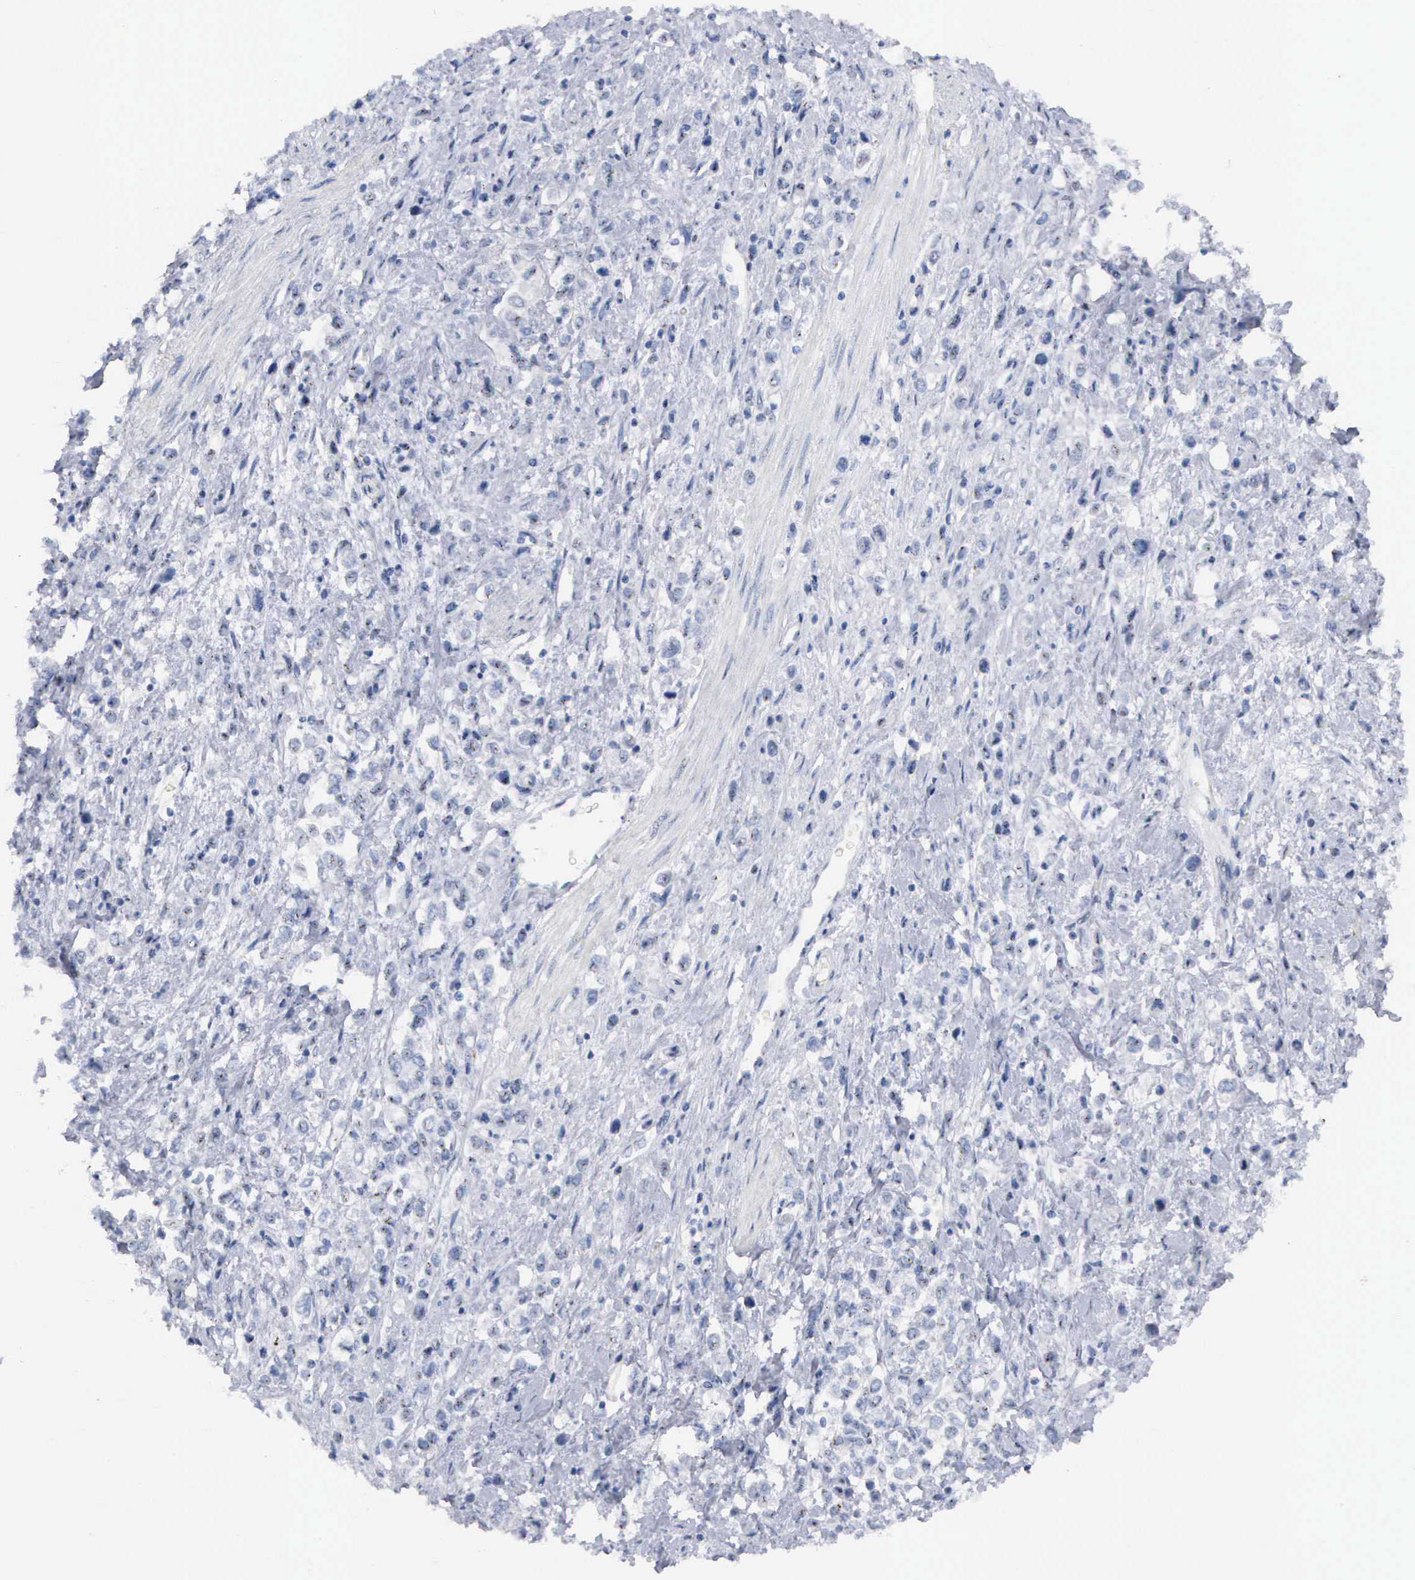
{"staining": {"intensity": "negative", "quantity": "none", "location": "none"}, "tissue": "stomach cancer", "cell_type": "Tumor cells", "image_type": "cancer", "snomed": [{"axis": "morphology", "description": "Adenocarcinoma, NOS"}, {"axis": "topography", "description": "Stomach, upper"}], "caption": "Immunohistochemistry micrograph of neoplastic tissue: human stomach adenocarcinoma stained with DAB demonstrates no significant protein expression in tumor cells. (DAB immunohistochemistry (IHC), high magnification).", "gene": "ASPHD2", "patient": {"sex": "male", "age": 76}}